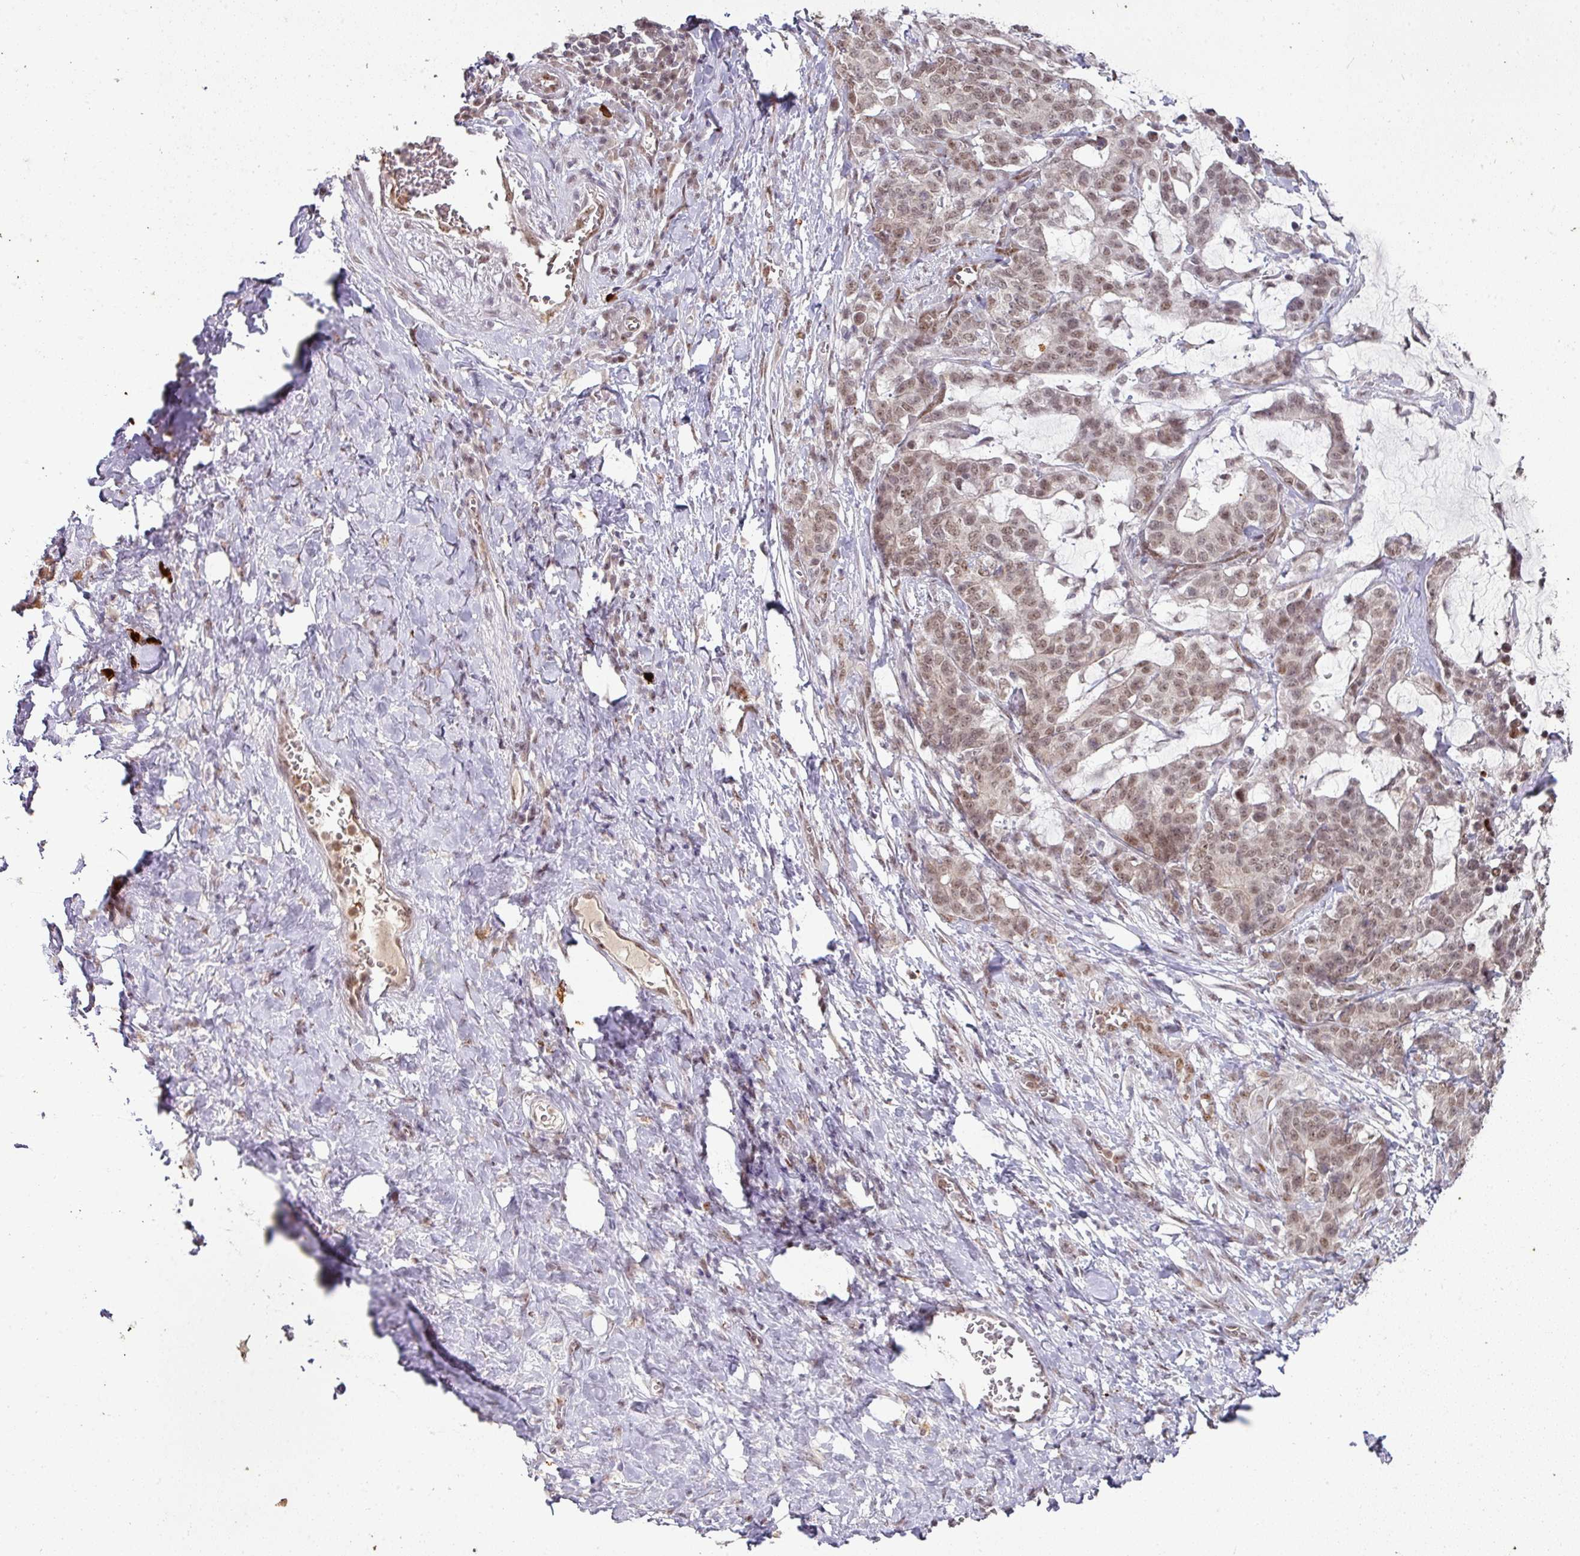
{"staining": {"intensity": "weak", "quantity": ">75%", "location": "nuclear"}, "tissue": "stomach cancer", "cell_type": "Tumor cells", "image_type": "cancer", "snomed": [{"axis": "morphology", "description": "Normal tissue, NOS"}, {"axis": "morphology", "description": "Adenocarcinoma, NOS"}, {"axis": "topography", "description": "Stomach"}], "caption": "A low amount of weak nuclear expression is appreciated in about >75% of tumor cells in stomach adenocarcinoma tissue.", "gene": "NEIL1", "patient": {"sex": "female", "age": 64}}